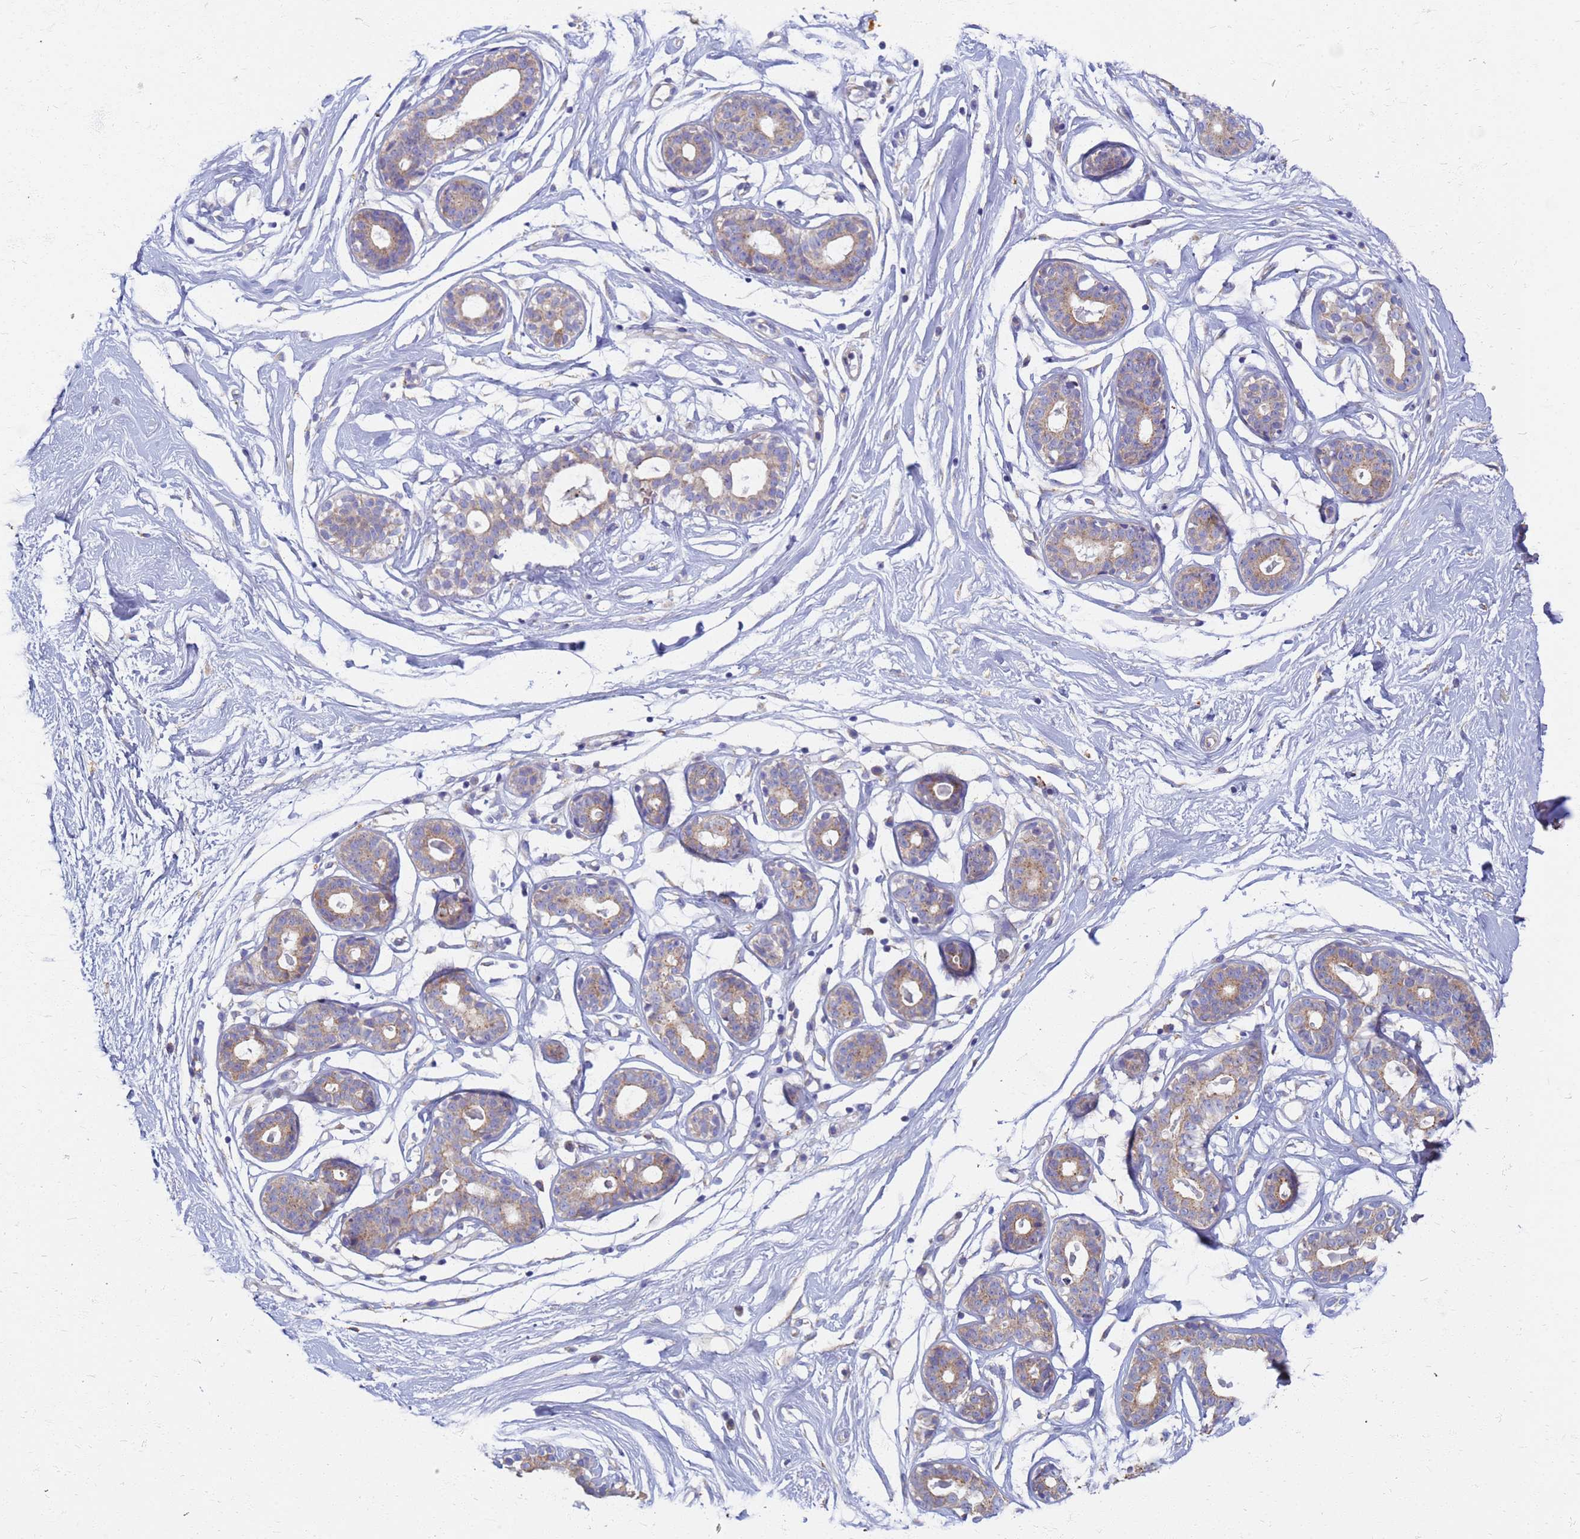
{"staining": {"intensity": "negative", "quantity": "none", "location": "none"}, "tissue": "breast", "cell_type": "Adipocytes", "image_type": "normal", "snomed": [{"axis": "morphology", "description": "Normal tissue, NOS"}, {"axis": "morphology", "description": "Adenoma, NOS"}, {"axis": "topography", "description": "Breast"}], "caption": "The IHC histopathology image has no significant staining in adipocytes of breast.", "gene": "EEA1", "patient": {"sex": "female", "age": 23}}